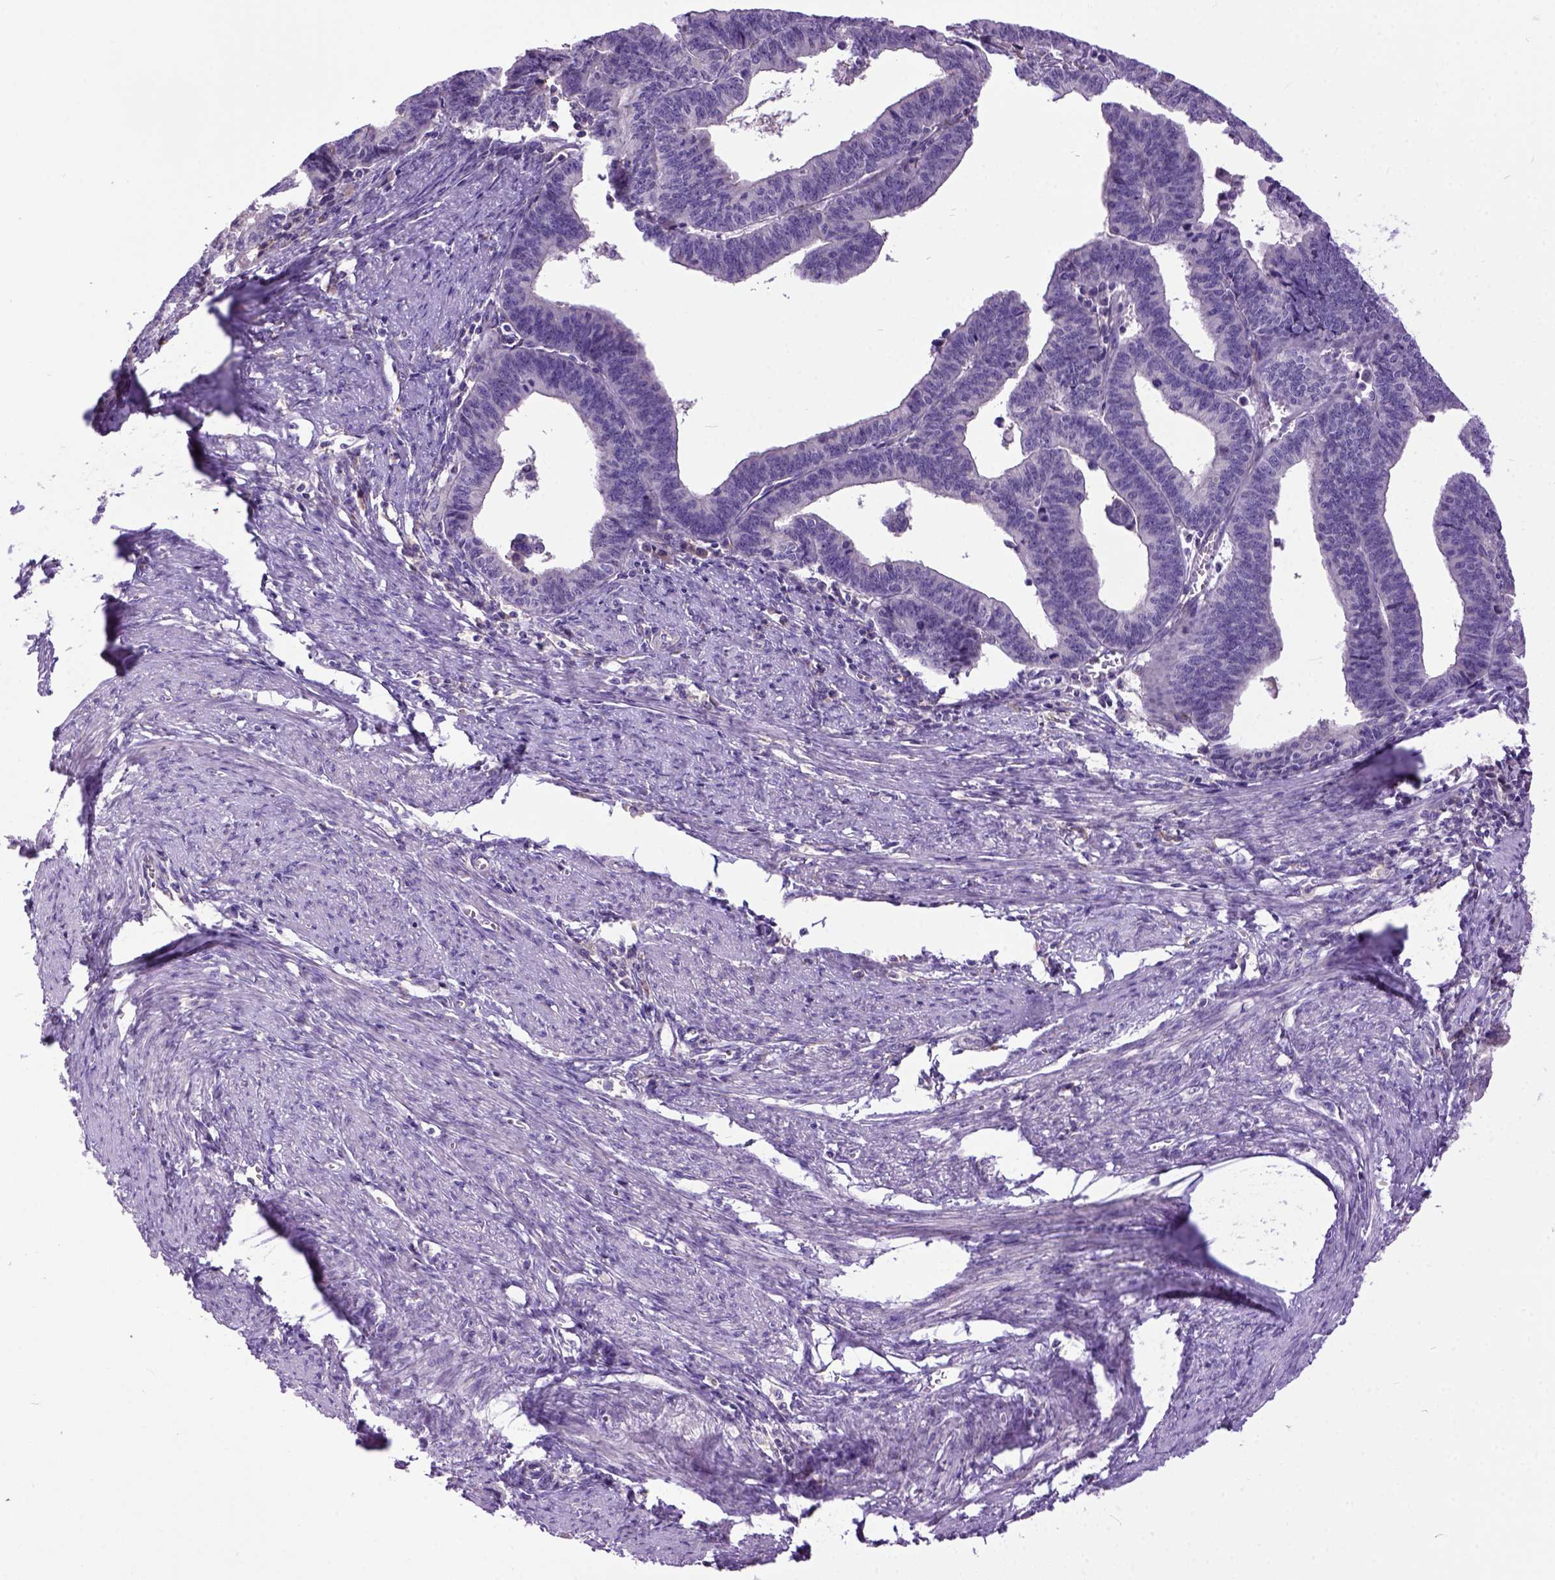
{"staining": {"intensity": "negative", "quantity": "none", "location": "none"}, "tissue": "endometrial cancer", "cell_type": "Tumor cells", "image_type": "cancer", "snomed": [{"axis": "morphology", "description": "Adenocarcinoma, NOS"}, {"axis": "topography", "description": "Endometrium"}], "caption": "Protein analysis of endometrial cancer exhibits no significant staining in tumor cells.", "gene": "NEK5", "patient": {"sex": "female", "age": 65}}